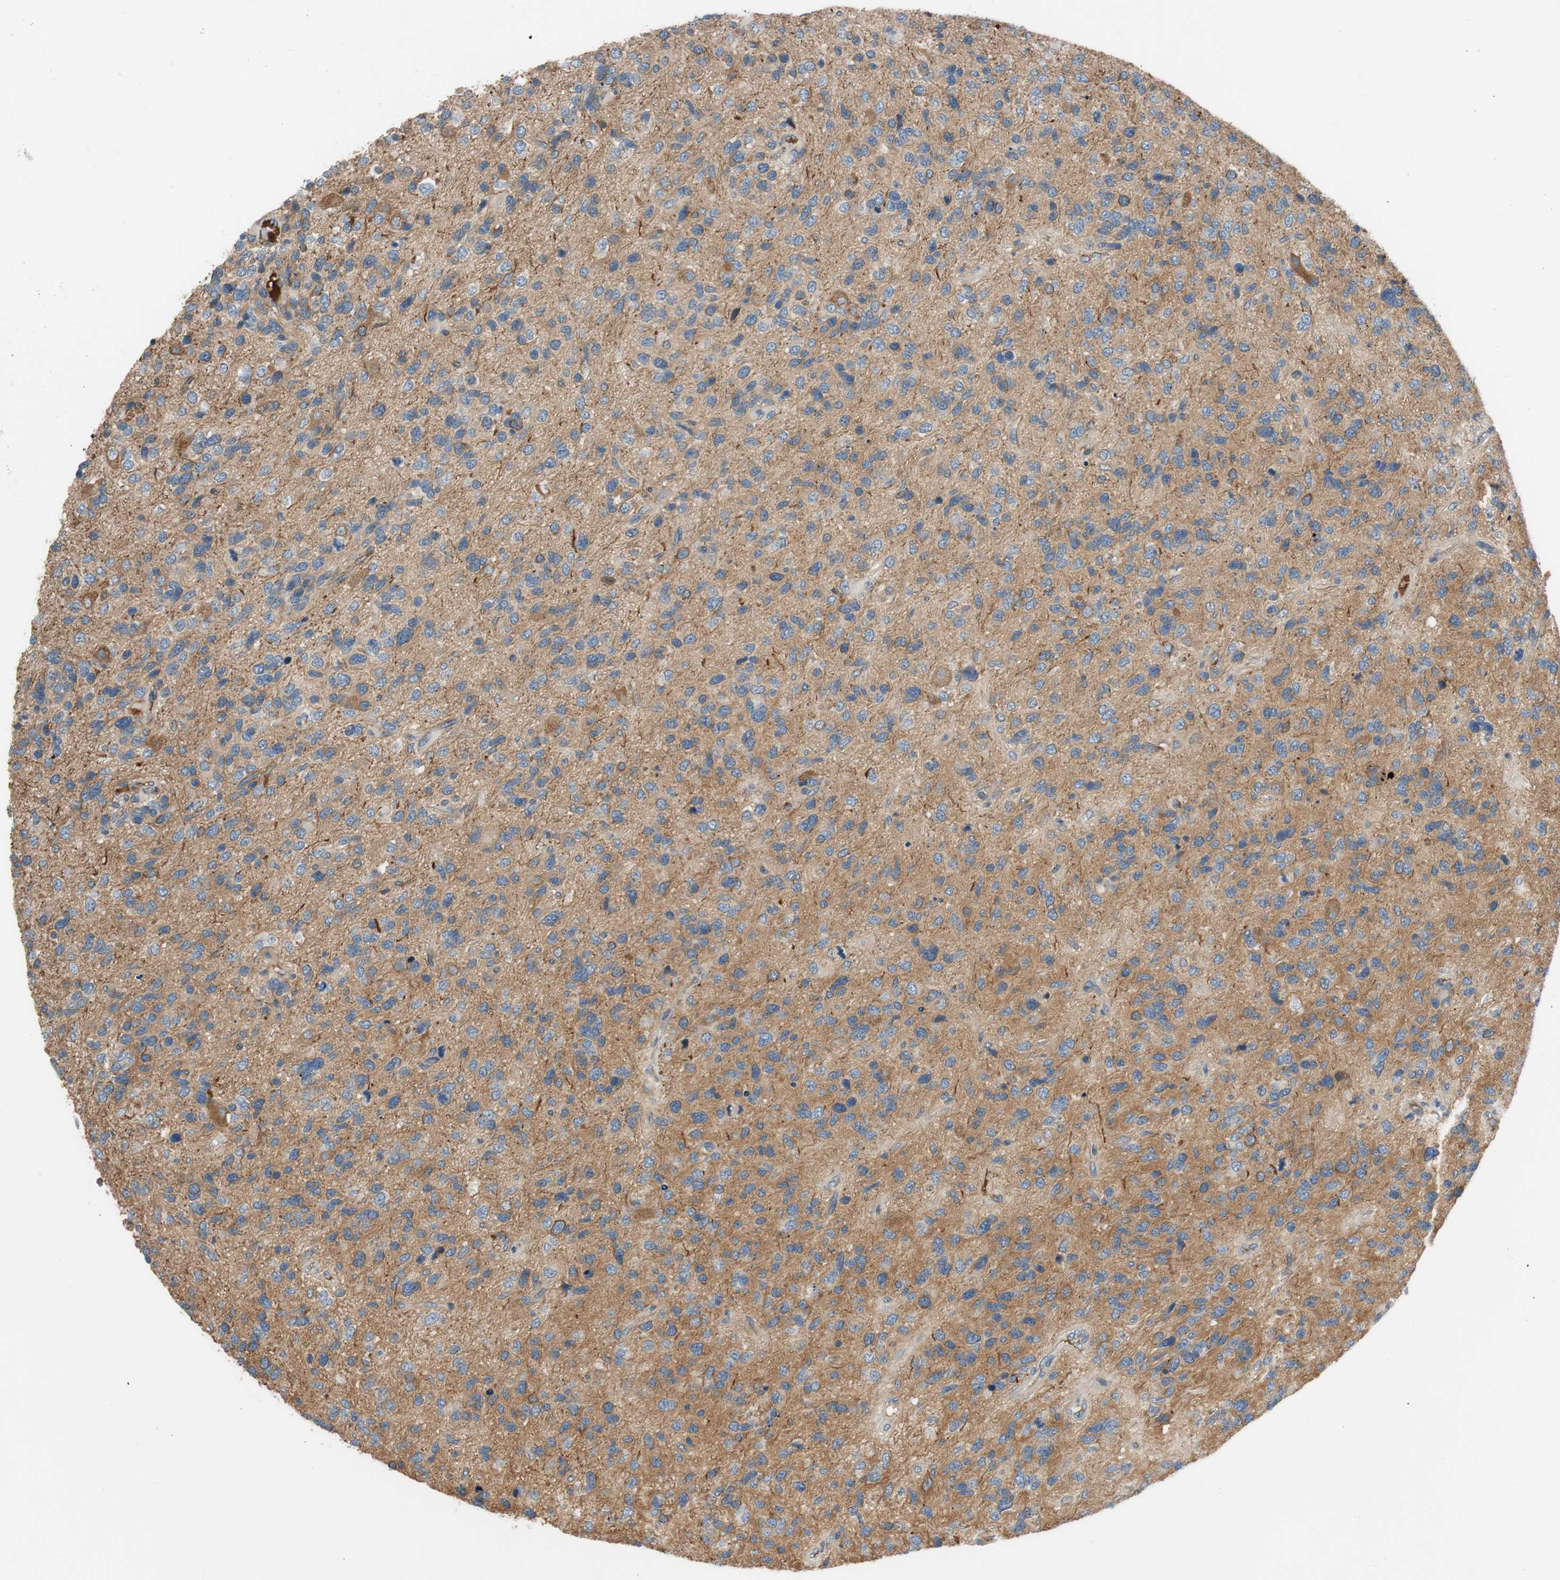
{"staining": {"intensity": "negative", "quantity": "none", "location": "none"}, "tissue": "glioma", "cell_type": "Tumor cells", "image_type": "cancer", "snomed": [{"axis": "morphology", "description": "Glioma, malignant, High grade"}, {"axis": "topography", "description": "Brain"}], "caption": "Immunohistochemical staining of human malignant glioma (high-grade) displays no significant expression in tumor cells. The staining is performed using DAB (3,3'-diaminobenzidine) brown chromogen with nuclei counter-stained in using hematoxylin.", "gene": "C4A", "patient": {"sex": "female", "age": 58}}